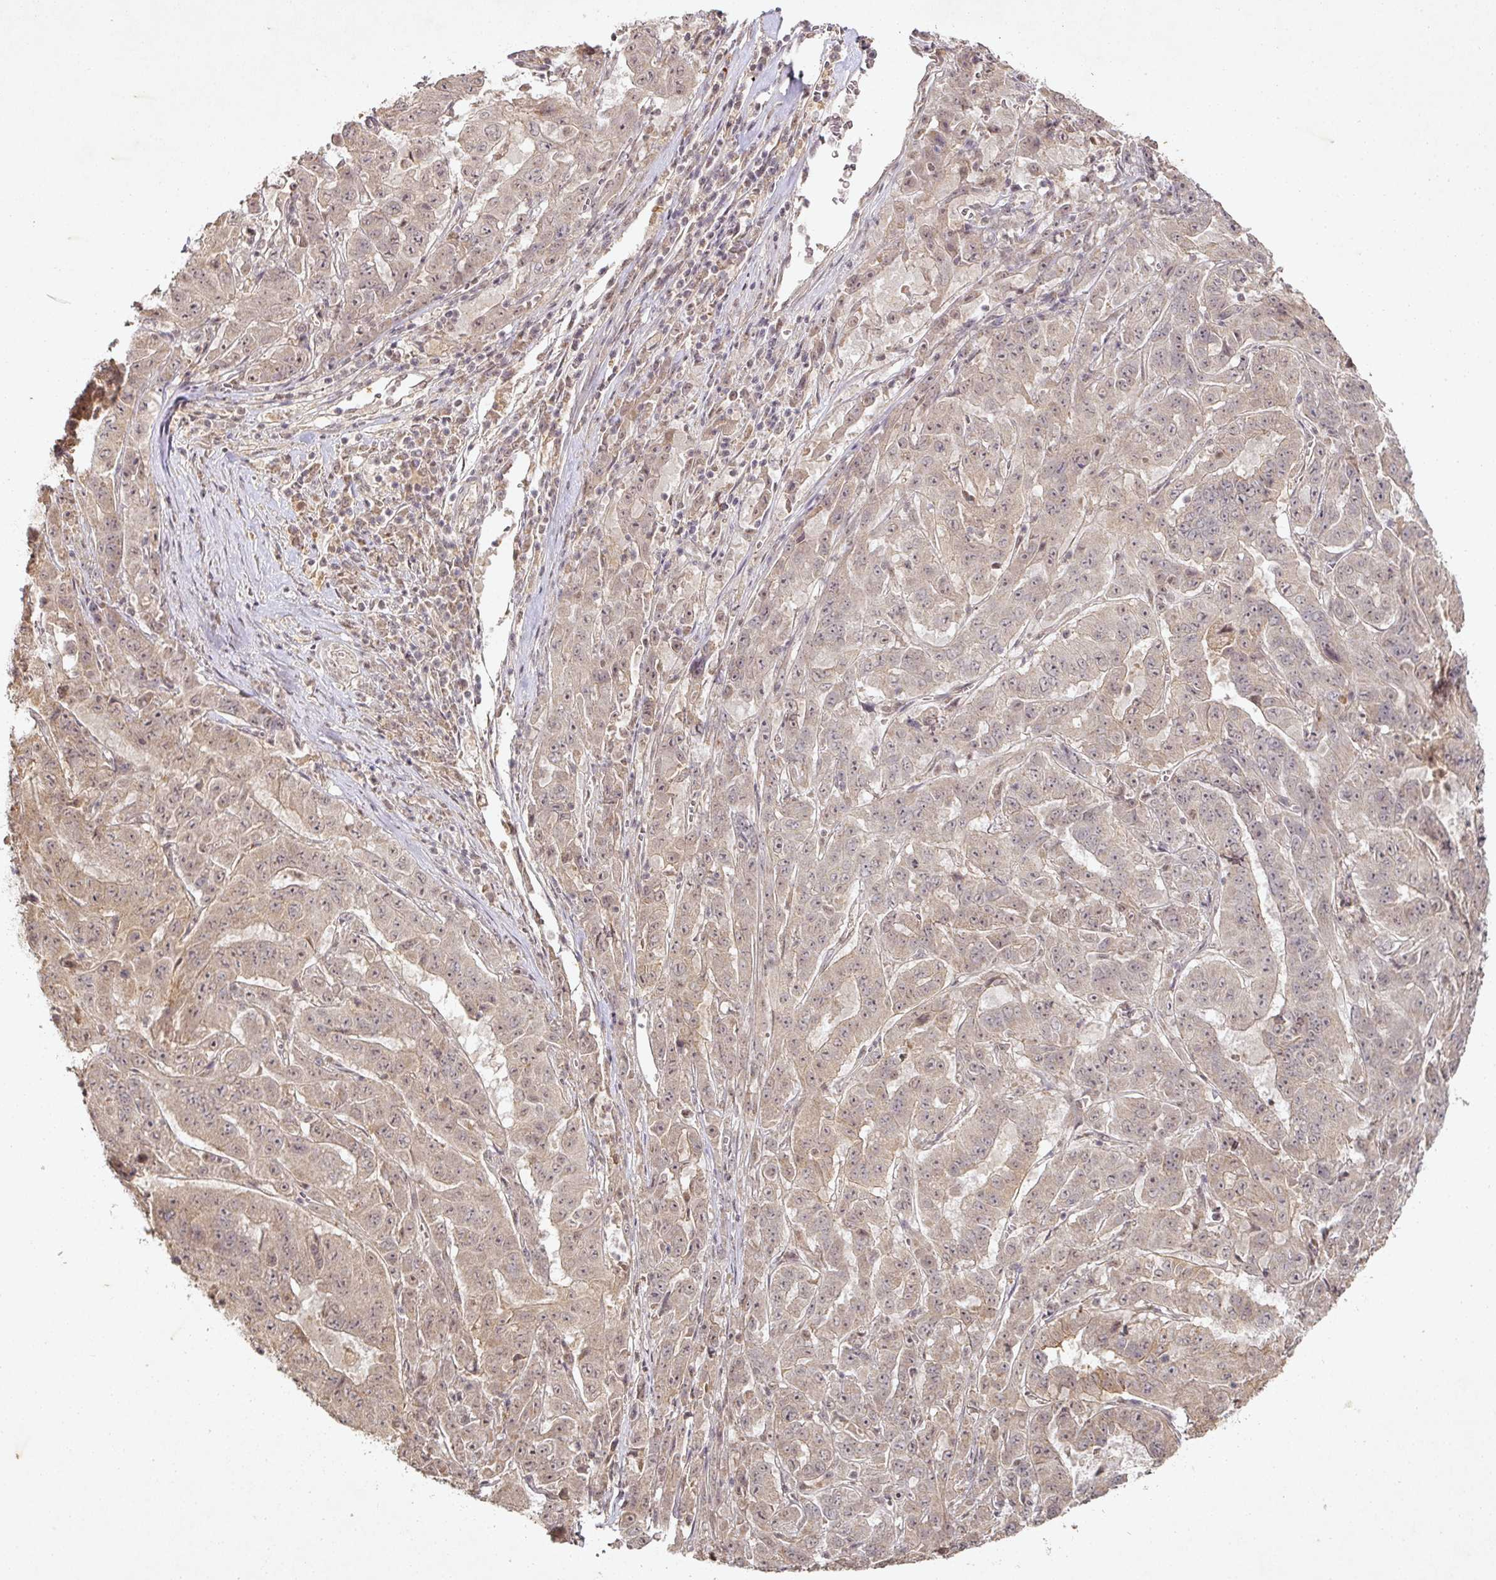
{"staining": {"intensity": "weak", "quantity": "25%-75%", "location": "cytoplasmic/membranous,nuclear"}, "tissue": "pancreatic cancer", "cell_type": "Tumor cells", "image_type": "cancer", "snomed": [{"axis": "morphology", "description": "Adenocarcinoma, NOS"}, {"axis": "topography", "description": "Pancreas"}], "caption": "DAB immunohistochemical staining of human pancreatic adenocarcinoma exhibits weak cytoplasmic/membranous and nuclear protein staining in approximately 25%-75% of tumor cells.", "gene": "CAPN5", "patient": {"sex": "male", "age": 63}}